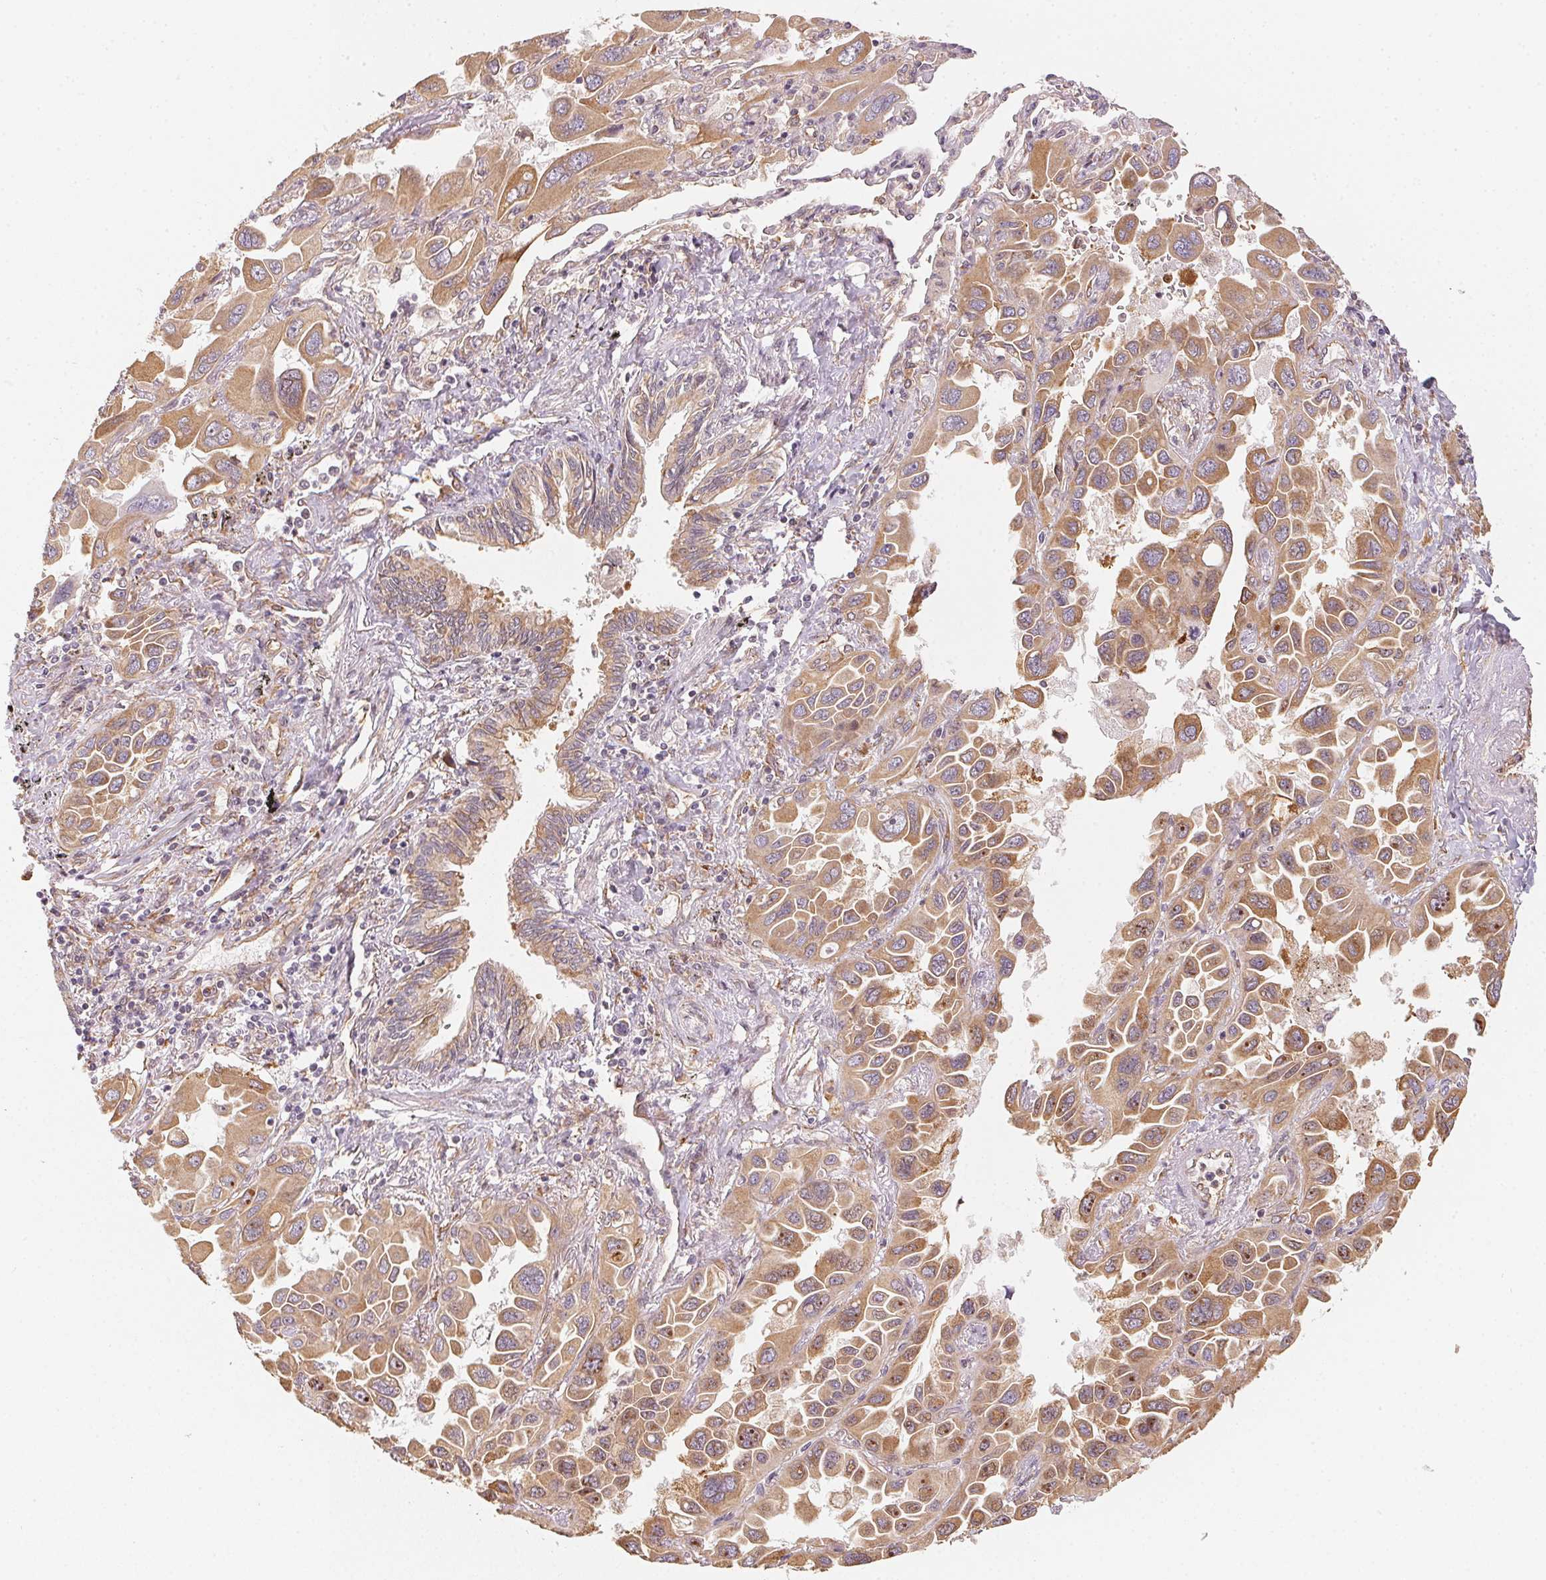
{"staining": {"intensity": "moderate", "quantity": ">75%", "location": "cytoplasmic/membranous"}, "tissue": "lung cancer", "cell_type": "Tumor cells", "image_type": "cancer", "snomed": [{"axis": "morphology", "description": "Adenocarcinoma, NOS"}, {"axis": "topography", "description": "Lung"}], "caption": "An IHC image of tumor tissue is shown. Protein staining in brown shows moderate cytoplasmic/membranous positivity in lung adenocarcinoma within tumor cells.", "gene": "STRN4", "patient": {"sex": "male", "age": 64}}